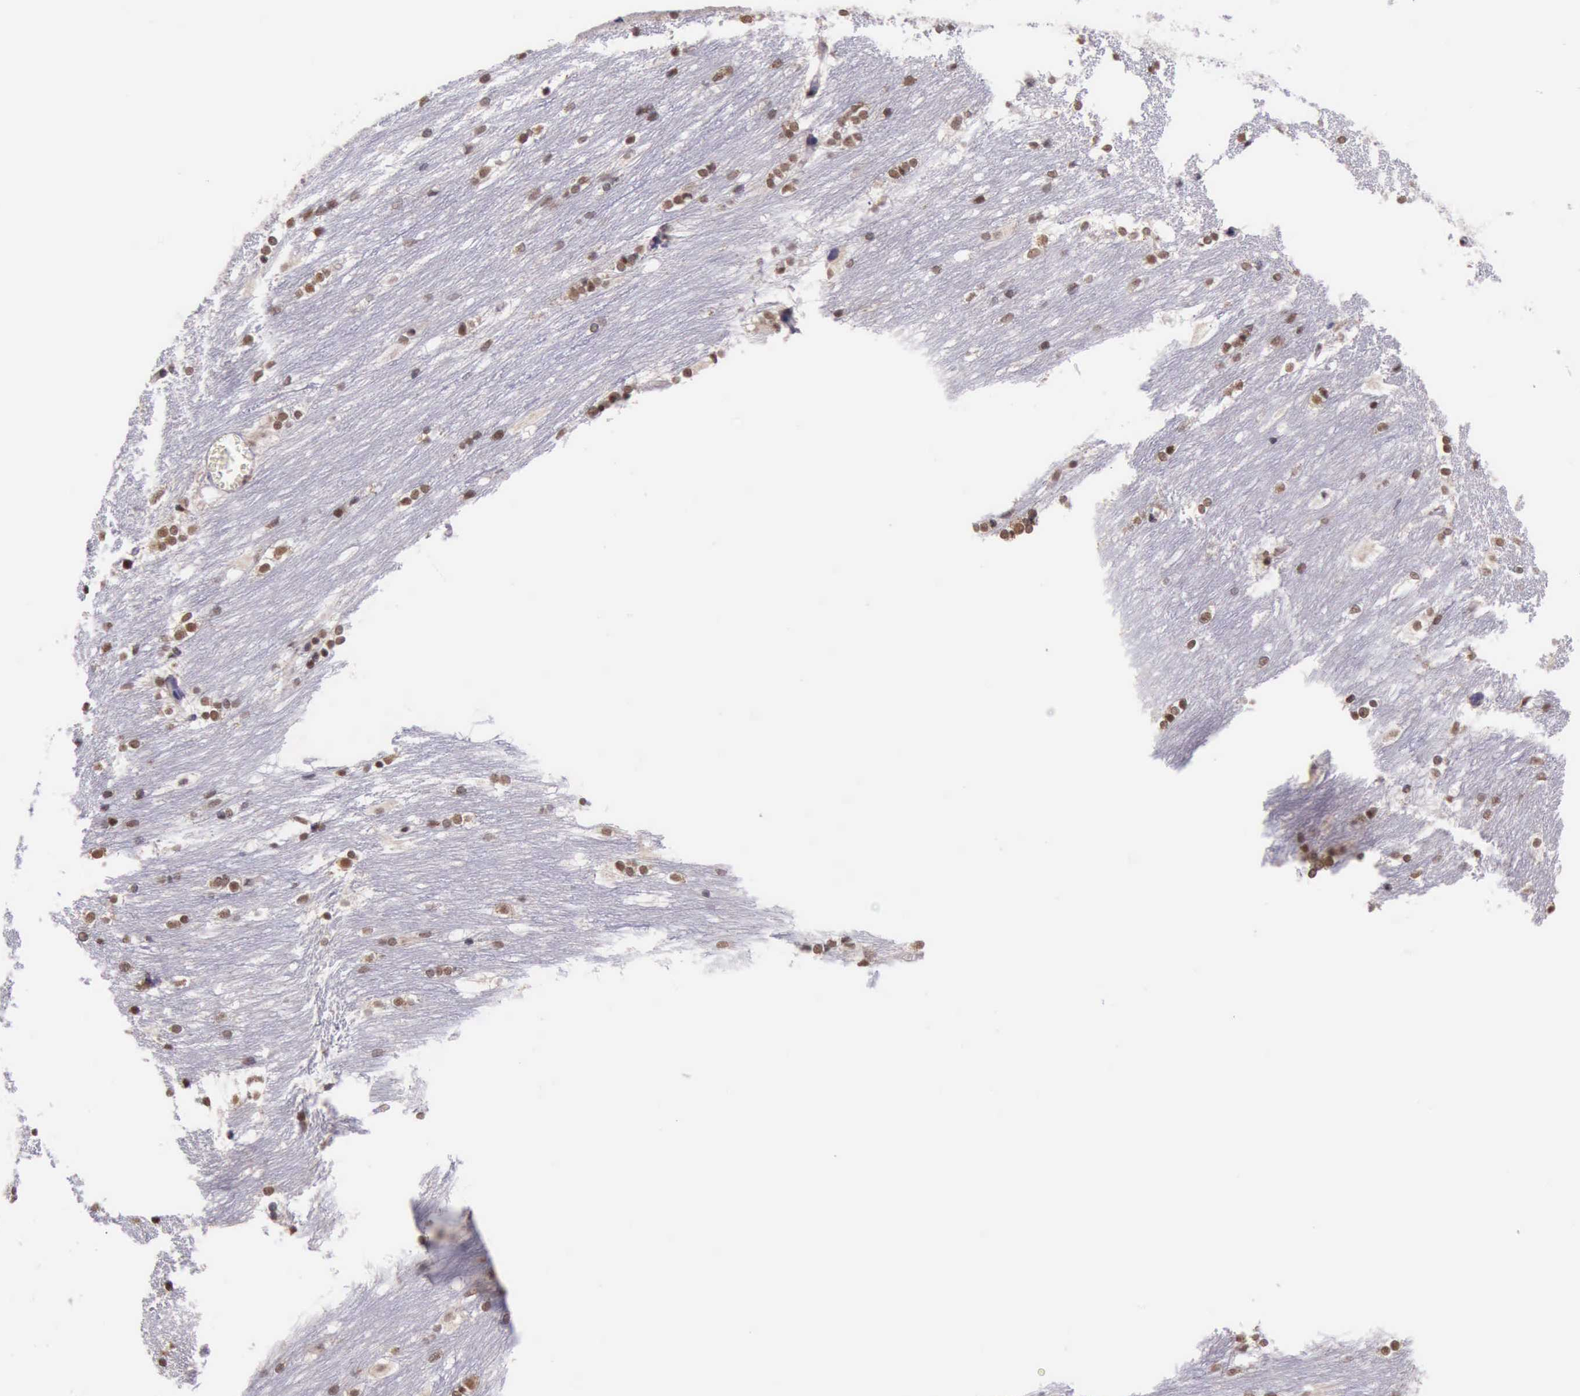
{"staining": {"intensity": "weak", "quantity": "25%-75%", "location": "nuclear"}, "tissue": "caudate", "cell_type": "Glial cells", "image_type": "normal", "snomed": [{"axis": "morphology", "description": "Normal tissue, NOS"}, {"axis": "topography", "description": "Lateral ventricle wall"}], "caption": "Immunohistochemistry (IHC) photomicrograph of benign caudate: human caudate stained using IHC displays low levels of weak protein expression localized specifically in the nuclear of glial cells, appearing as a nuclear brown color.", "gene": "PRPF39", "patient": {"sex": "female", "age": 19}}